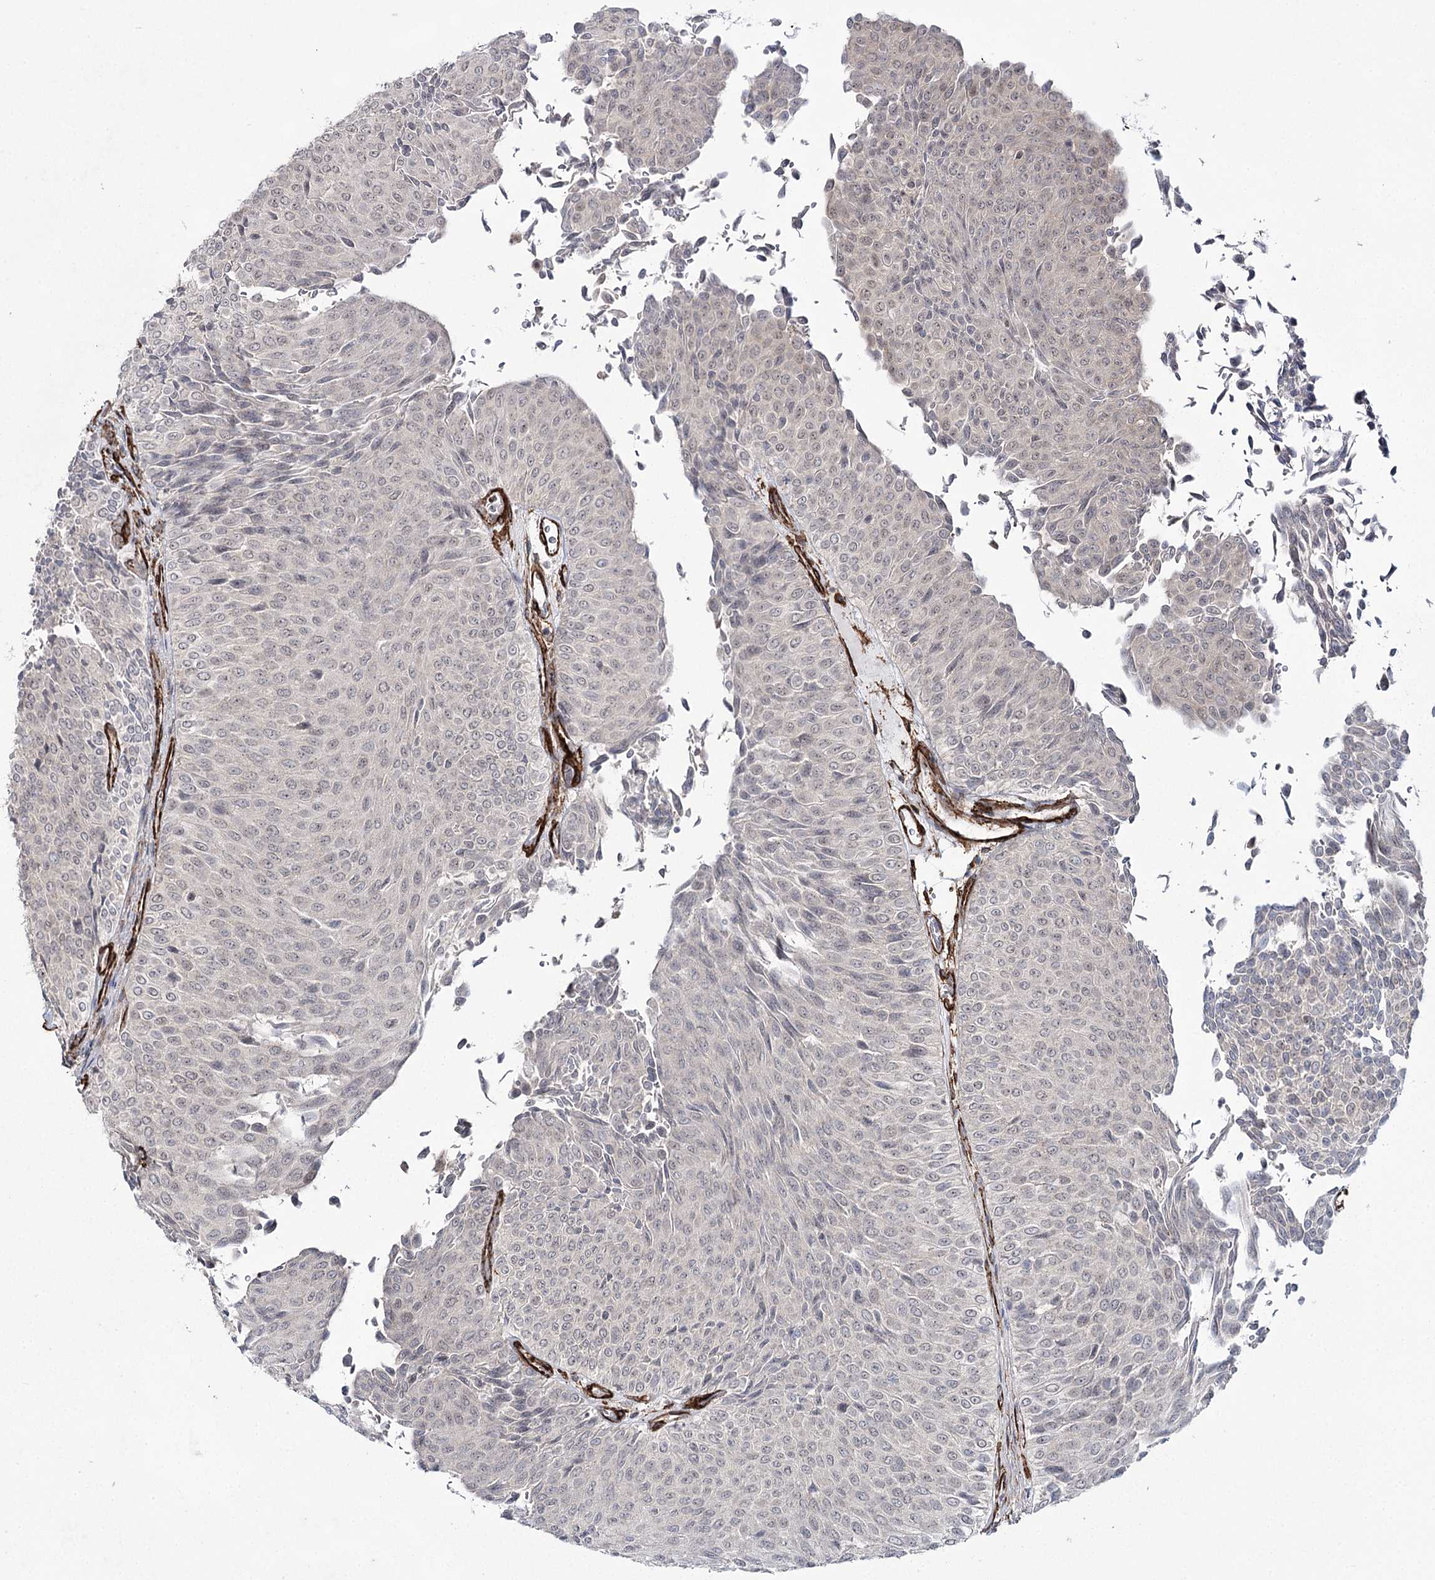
{"staining": {"intensity": "negative", "quantity": "none", "location": "none"}, "tissue": "urothelial cancer", "cell_type": "Tumor cells", "image_type": "cancer", "snomed": [{"axis": "morphology", "description": "Urothelial carcinoma, Low grade"}, {"axis": "topography", "description": "Urinary bladder"}], "caption": "IHC micrograph of neoplastic tissue: human urothelial cancer stained with DAB demonstrates no significant protein positivity in tumor cells.", "gene": "CWF19L1", "patient": {"sex": "male", "age": 78}}